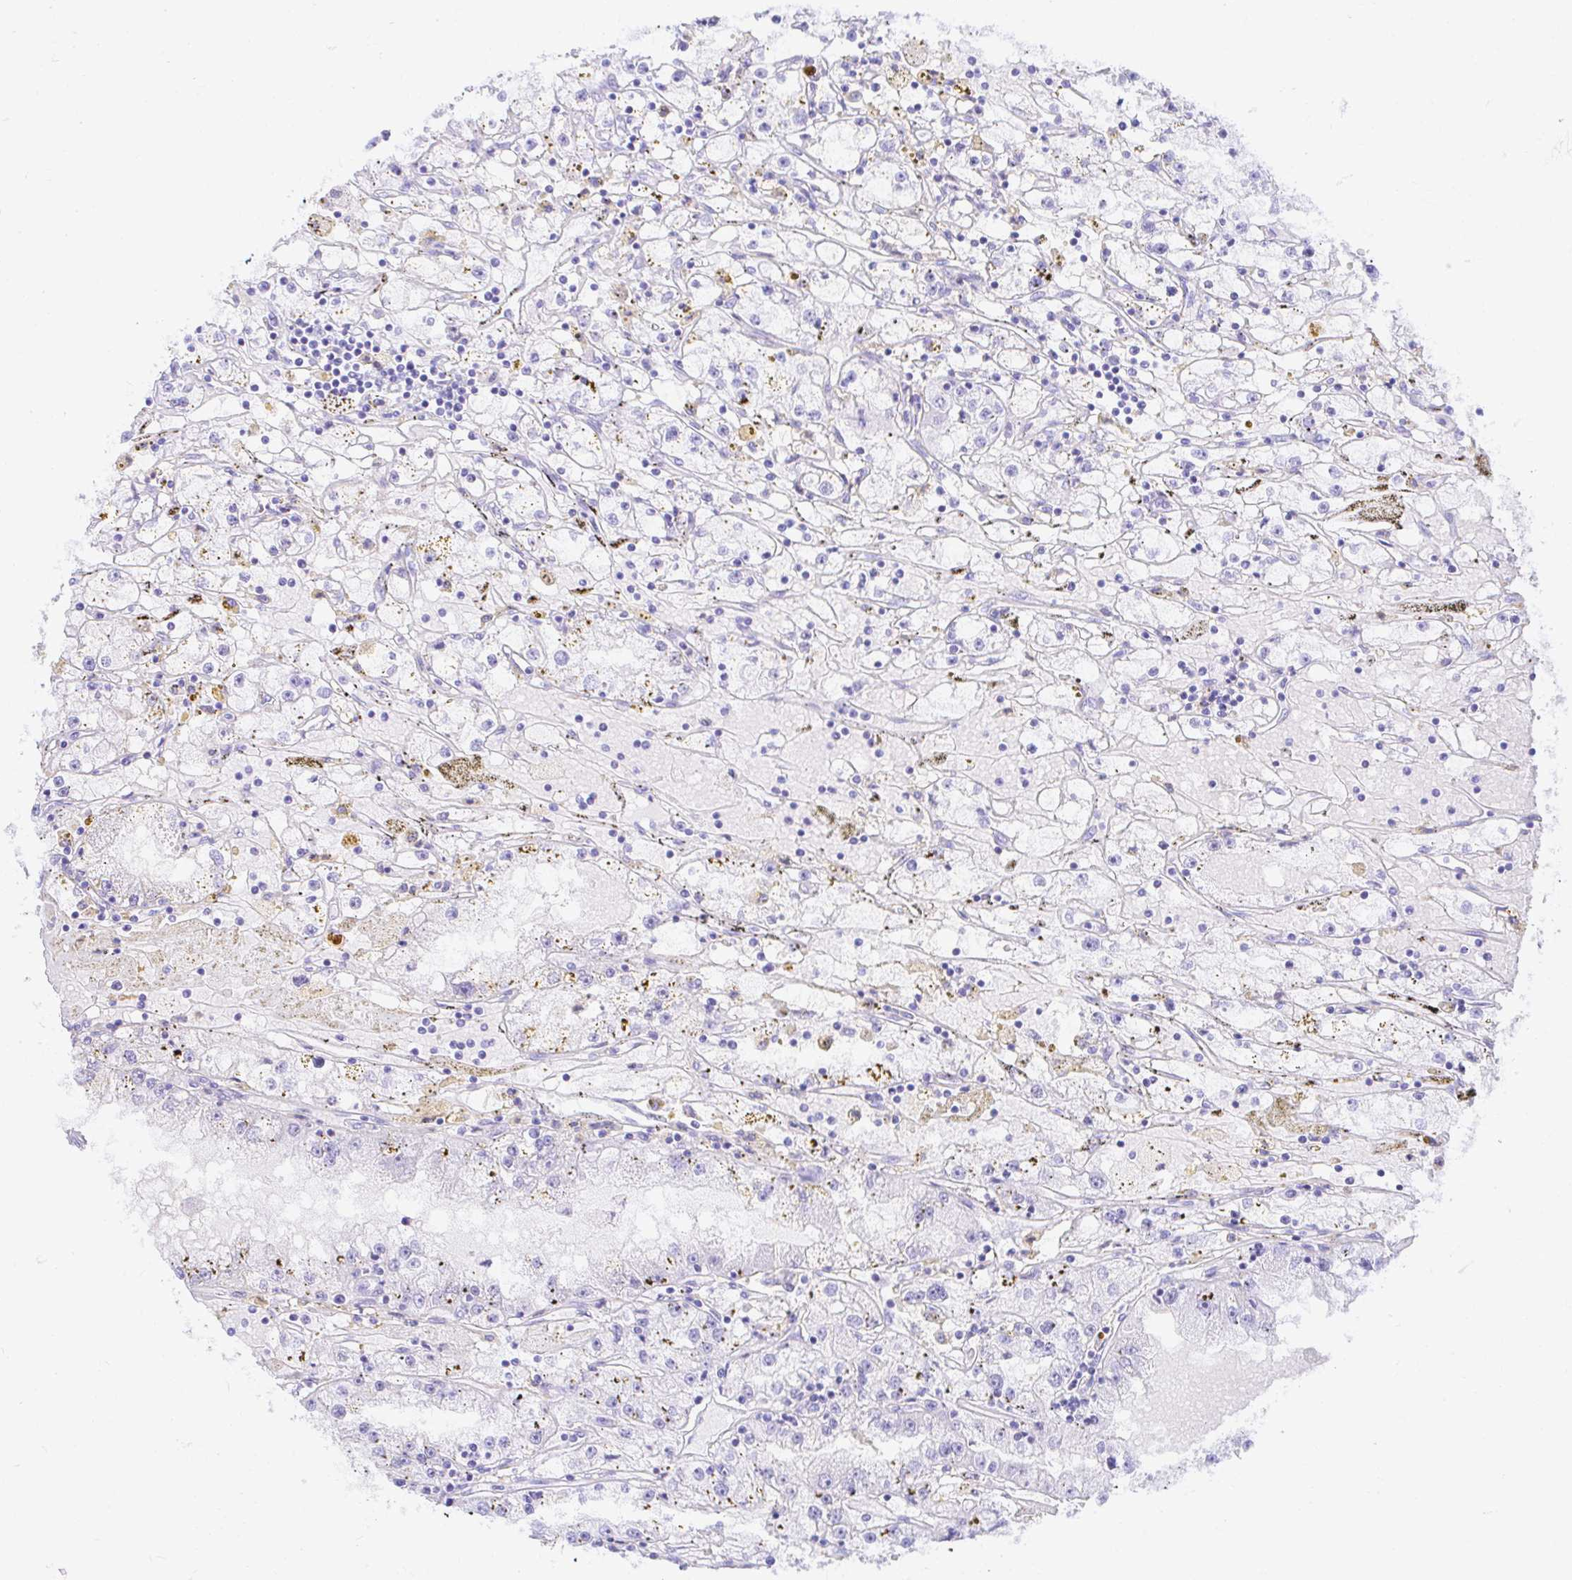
{"staining": {"intensity": "negative", "quantity": "none", "location": "none"}, "tissue": "renal cancer", "cell_type": "Tumor cells", "image_type": "cancer", "snomed": [{"axis": "morphology", "description": "Adenocarcinoma, NOS"}, {"axis": "topography", "description": "Kidney"}], "caption": "The micrograph reveals no significant staining in tumor cells of renal cancer (adenocarcinoma). Nuclei are stained in blue.", "gene": "FATE1", "patient": {"sex": "male", "age": 56}}